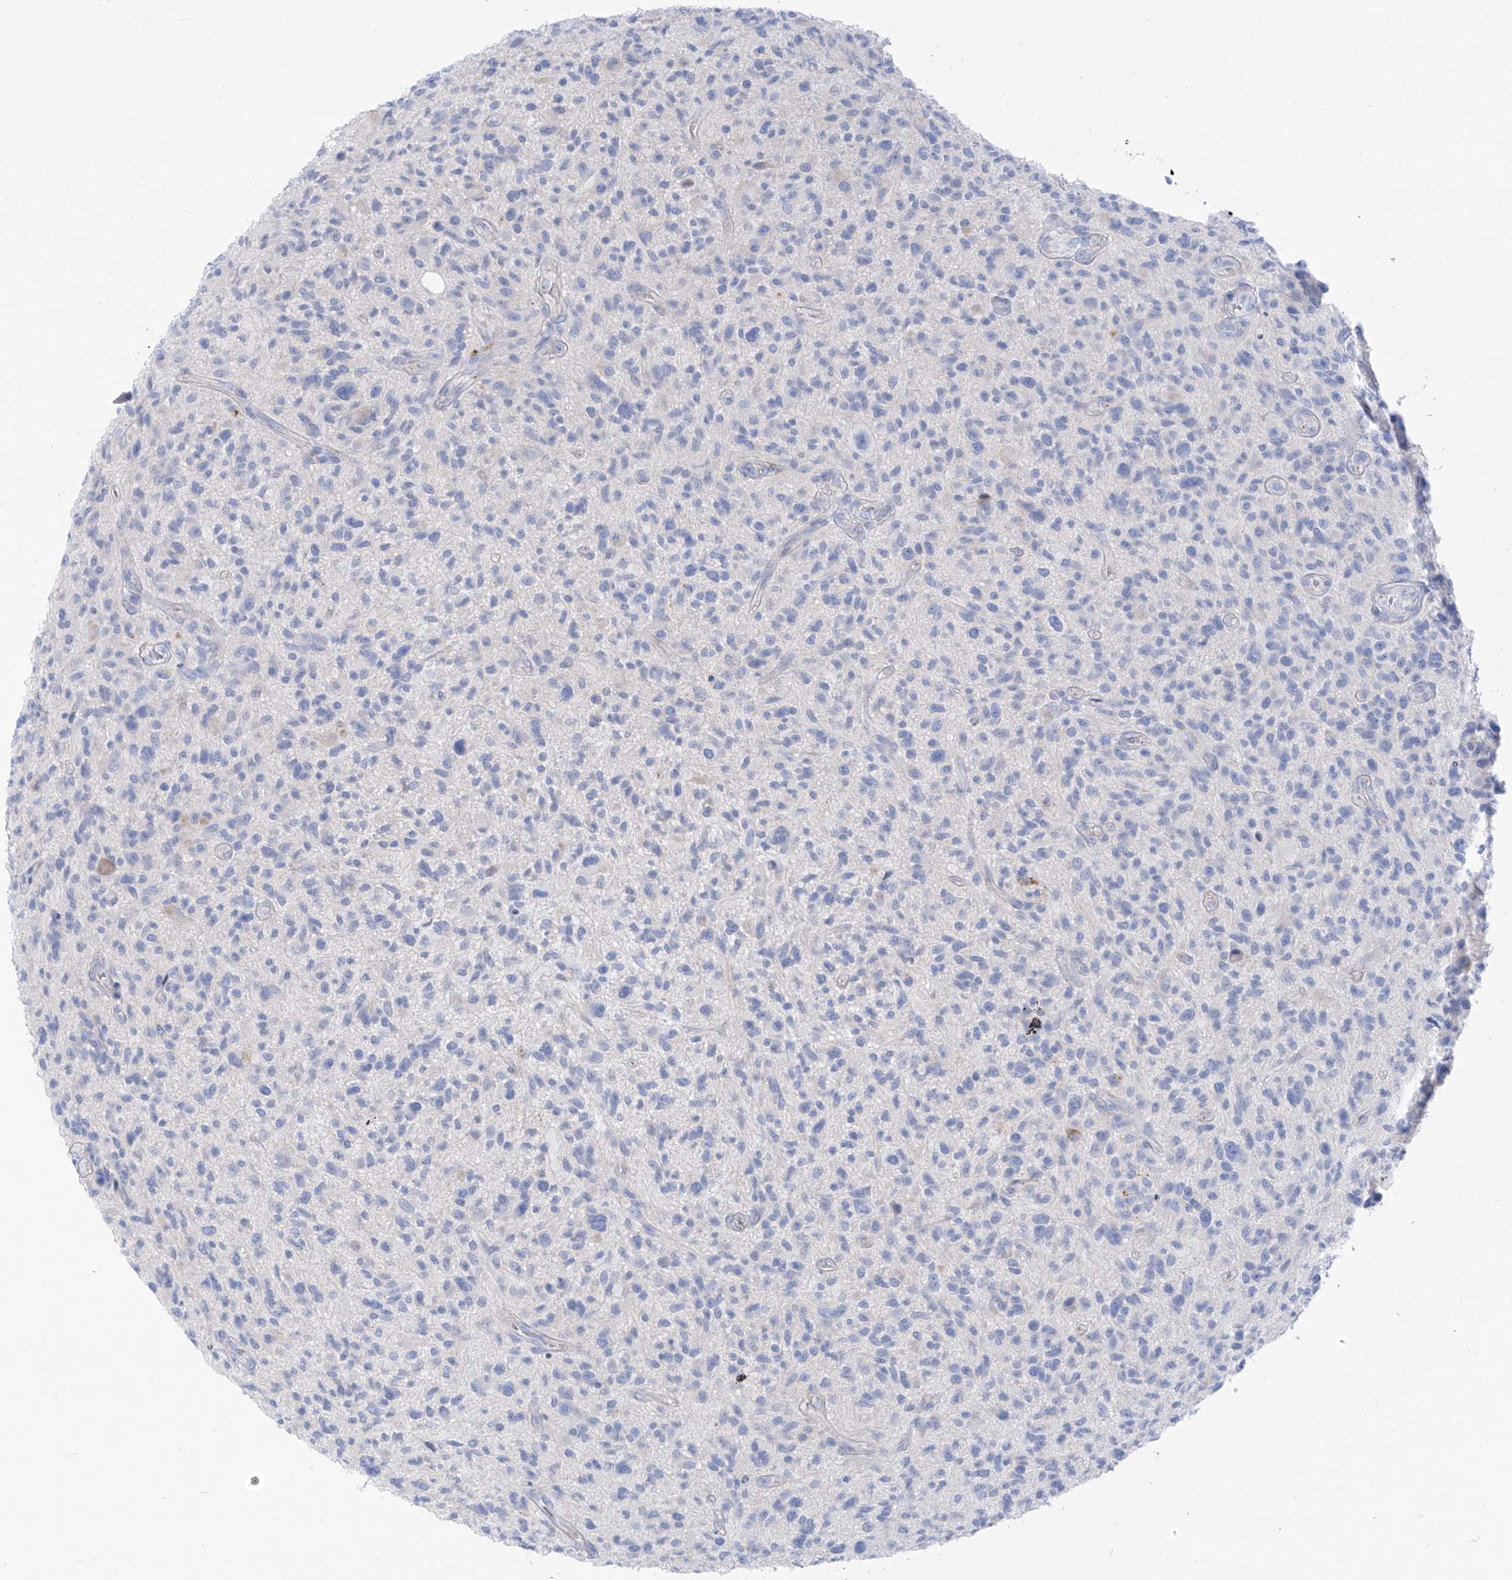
{"staining": {"intensity": "negative", "quantity": "none", "location": "none"}, "tissue": "glioma", "cell_type": "Tumor cells", "image_type": "cancer", "snomed": [{"axis": "morphology", "description": "Glioma, malignant, High grade"}, {"axis": "topography", "description": "Brain"}], "caption": "Immunohistochemistry (IHC) photomicrograph of neoplastic tissue: human malignant glioma (high-grade) stained with DAB (3,3'-diaminobenzidine) exhibits no significant protein staining in tumor cells.", "gene": "ITGA9", "patient": {"sex": "male", "age": 47}}